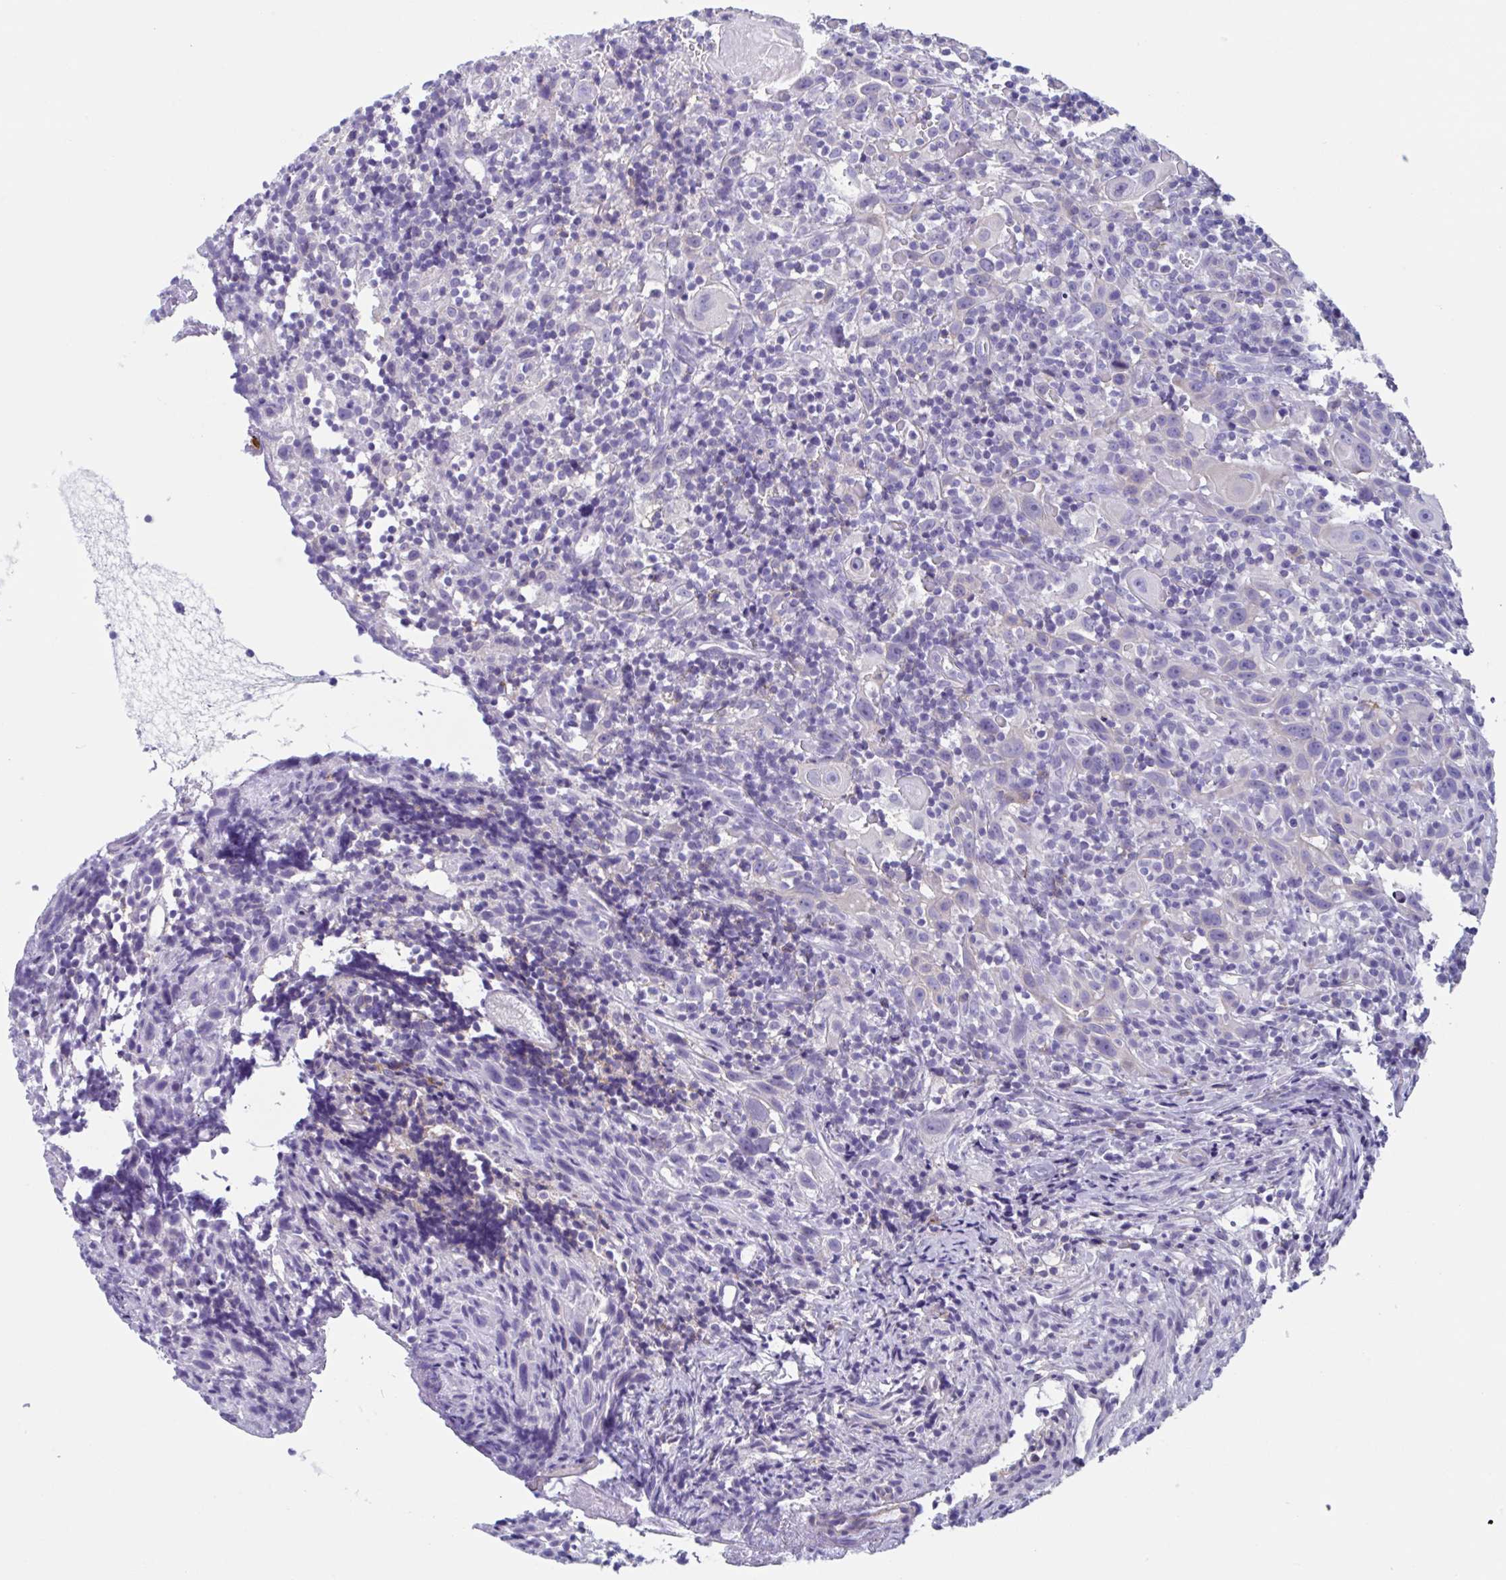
{"staining": {"intensity": "negative", "quantity": "none", "location": "none"}, "tissue": "head and neck cancer", "cell_type": "Tumor cells", "image_type": "cancer", "snomed": [{"axis": "morphology", "description": "Squamous cell carcinoma, NOS"}, {"axis": "topography", "description": "Head-Neck"}], "caption": "High magnification brightfield microscopy of head and neck squamous cell carcinoma stained with DAB (3,3'-diaminobenzidine) (brown) and counterstained with hematoxylin (blue): tumor cells show no significant staining.", "gene": "LPIN3", "patient": {"sex": "female", "age": 95}}